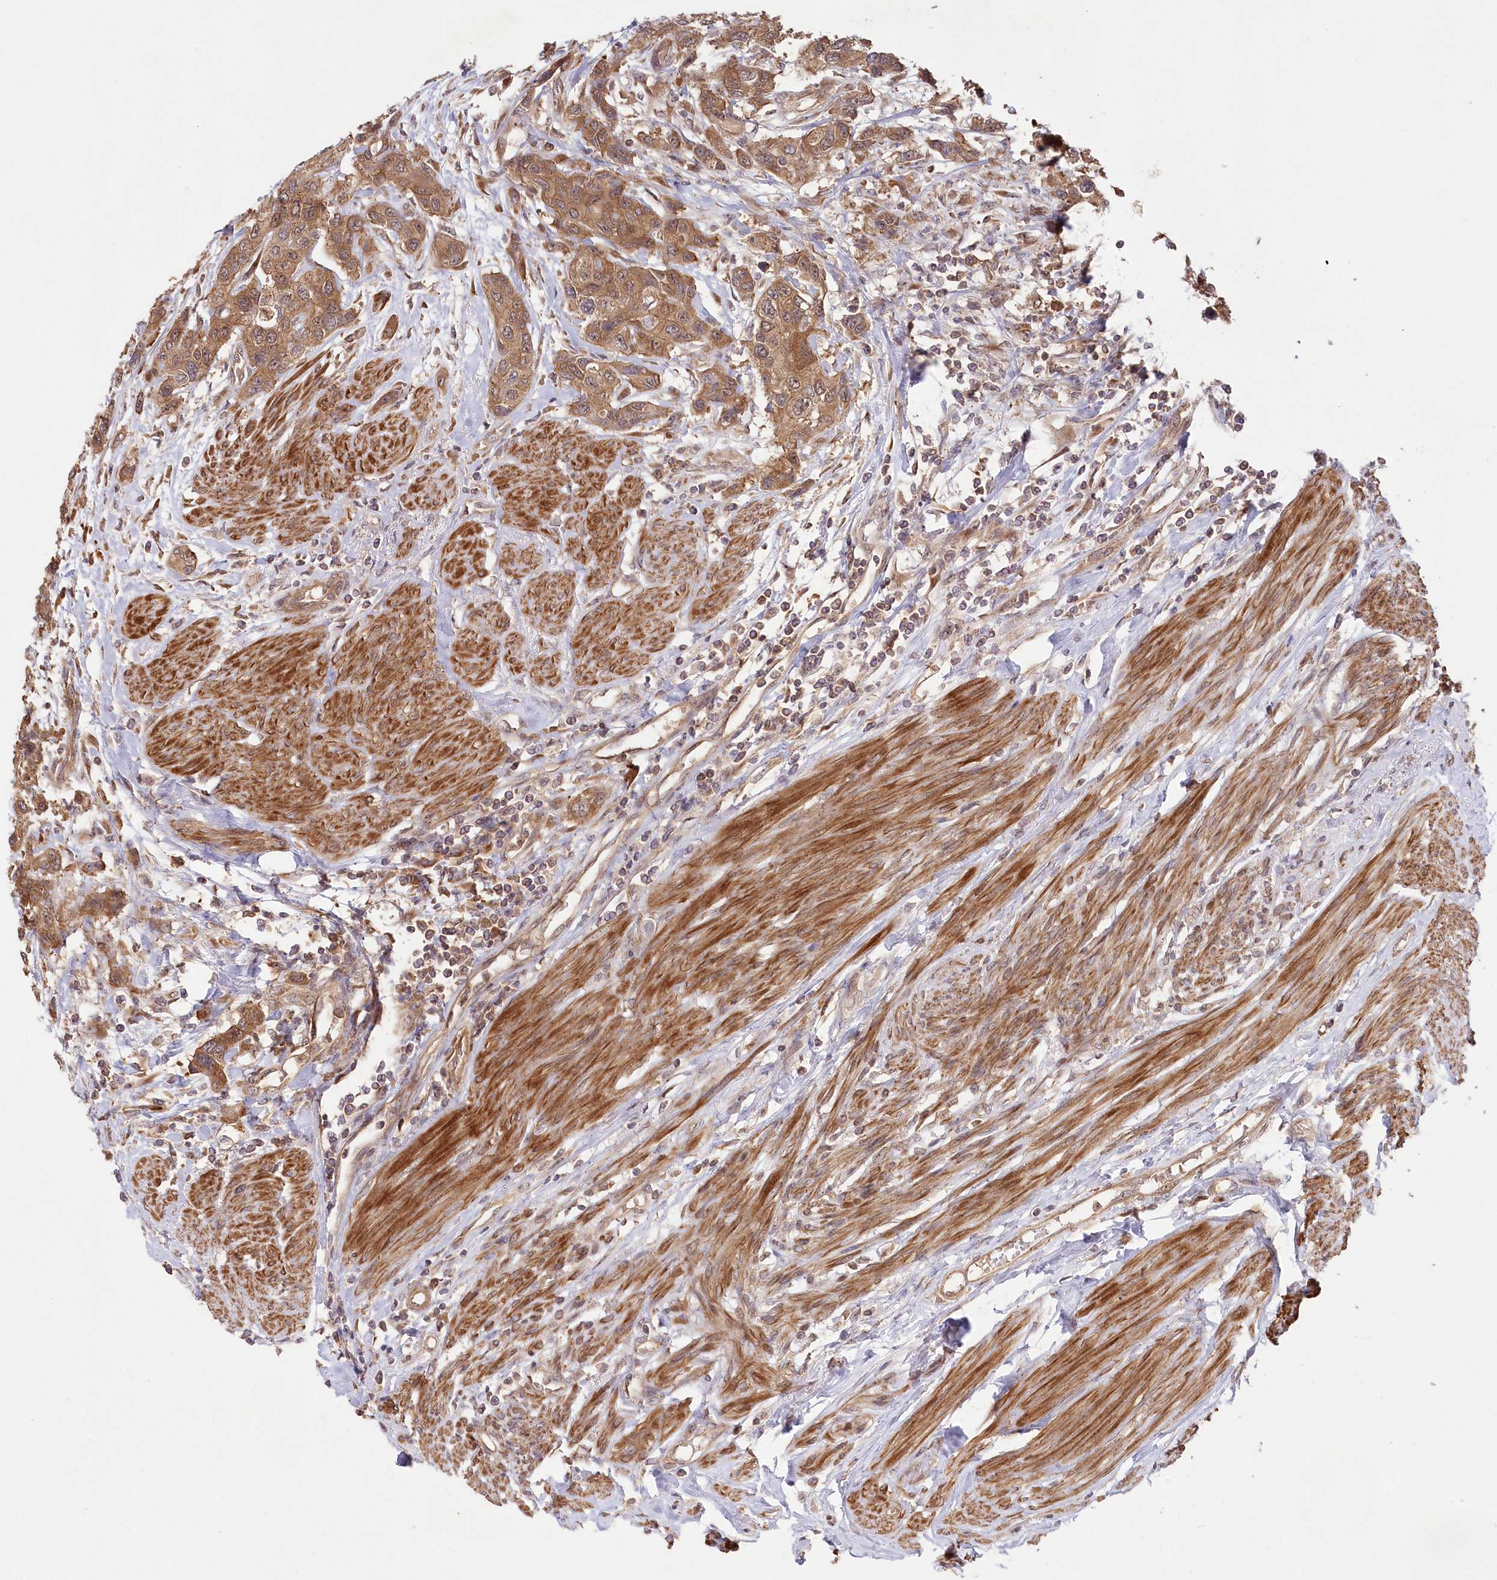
{"staining": {"intensity": "moderate", "quantity": ">75%", "location": "cytoplasmic/membranous,nuclear"}, "tissue": "urothelial cancer", "cell_type": "Tumor cells", "image_type": "cancer", "snomed": [{"axis": "morphology", "description": "Normal tissue, NOS"}, {"axis": "morphology", "description": "Urothelial carcinoma, High grade"}, {"axis": "topography", "description": "Vascular tissue"}, {"axis": "topography", "description": "Urinary bladder"}], "caption": "This photomicrograph demonstrates IHC staining of urothelial cancer, with medium moderate cytoplasmic/membranous and nuclear positivity in approximately >75% of tumor cells.", "gene": "TBCA", "patient": {"sex": "female", "age": 56}}